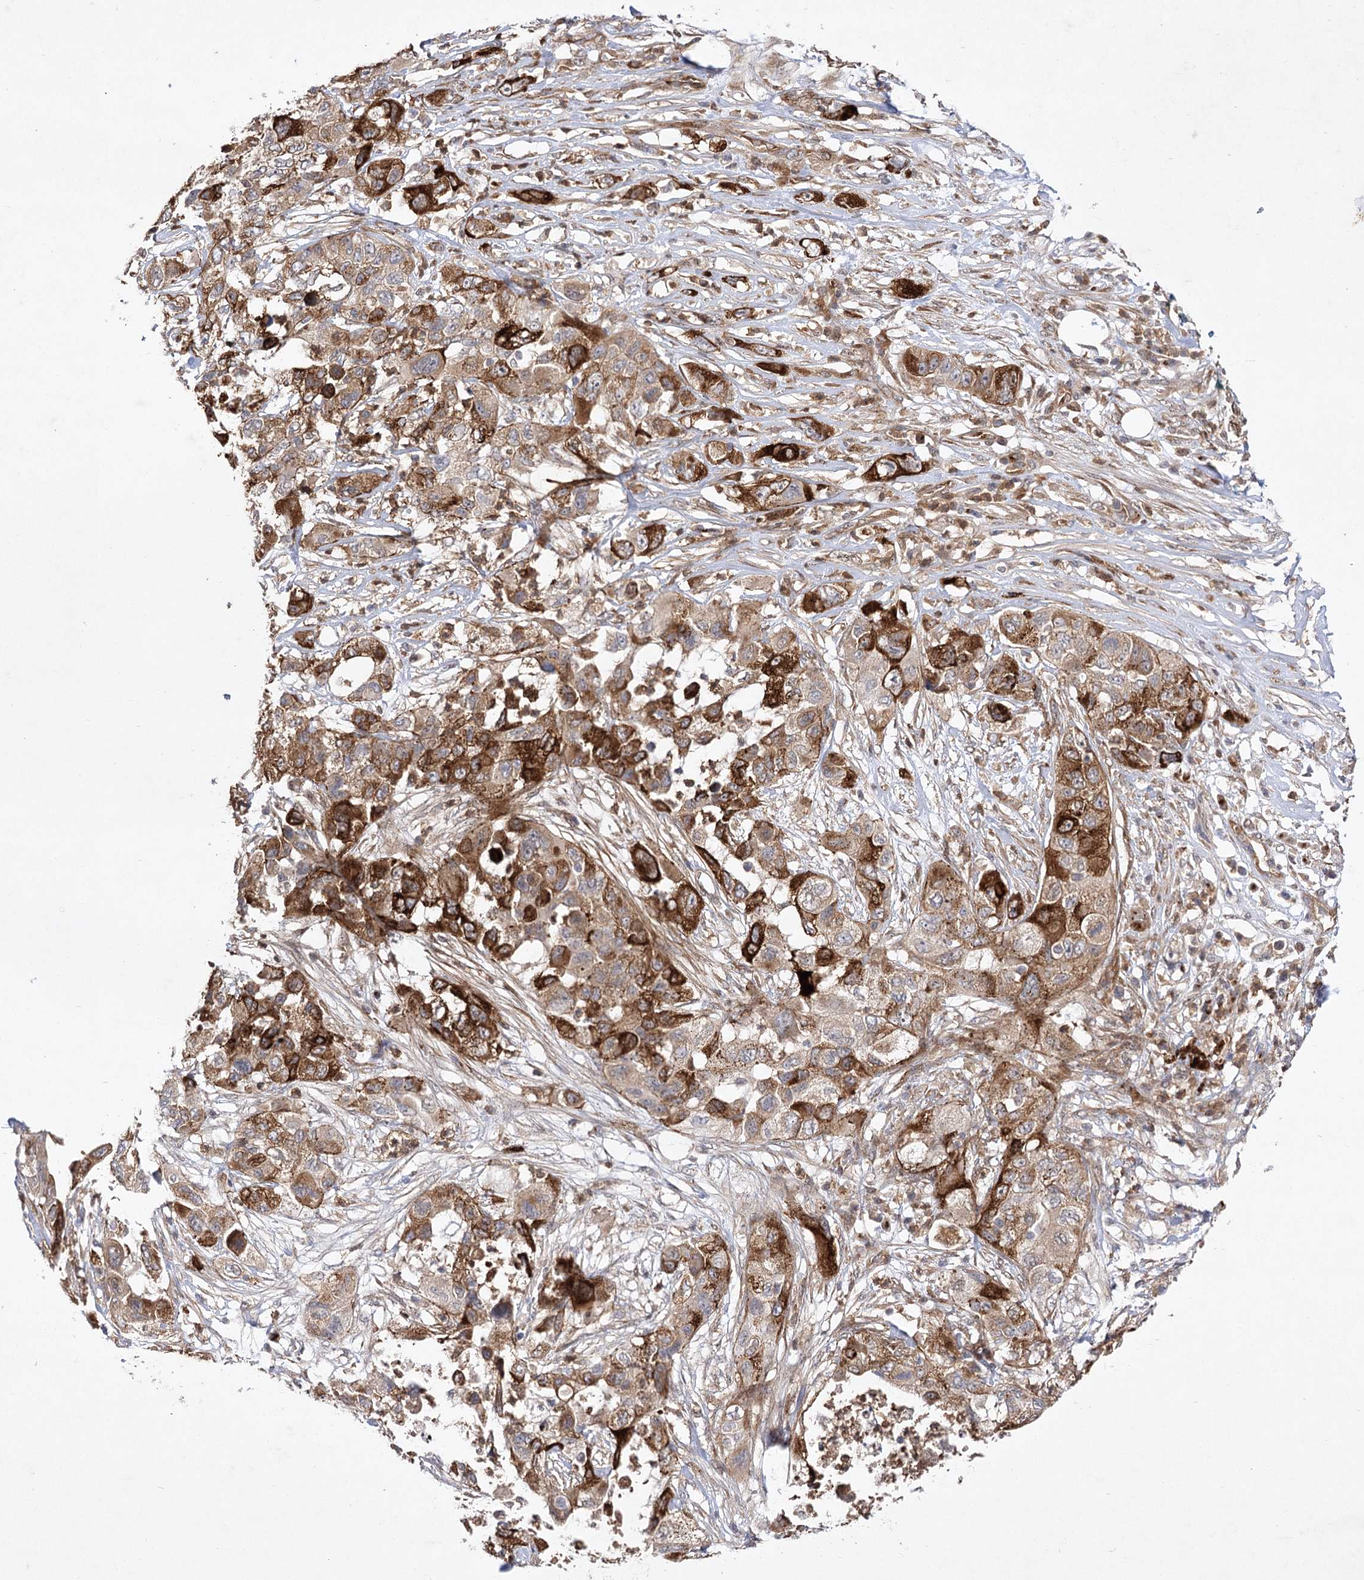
{"staining": {"intensity": "strong", "quantity": "25%-75%", "location": "cytoplasmic/membranous"}, "tissue": "pancreatic cancer", "cell_type": "Tumor cells", "image_type": "cancer", "snomed": [{"axis": "morphology", "description": "Adenocarcinoma, NOS"}, {"axis": "topography", "description": "Pancreas"}], "caption": "Immunohistochemical staining of human pancreatic cancer (adenocarcinoma) shows high levels of strong cytoplasmic/membranous staining in about 25%-75% of tumor cells.", "gene": "ARHGAP31", "patient": {"sex": "female", "age": 78}}